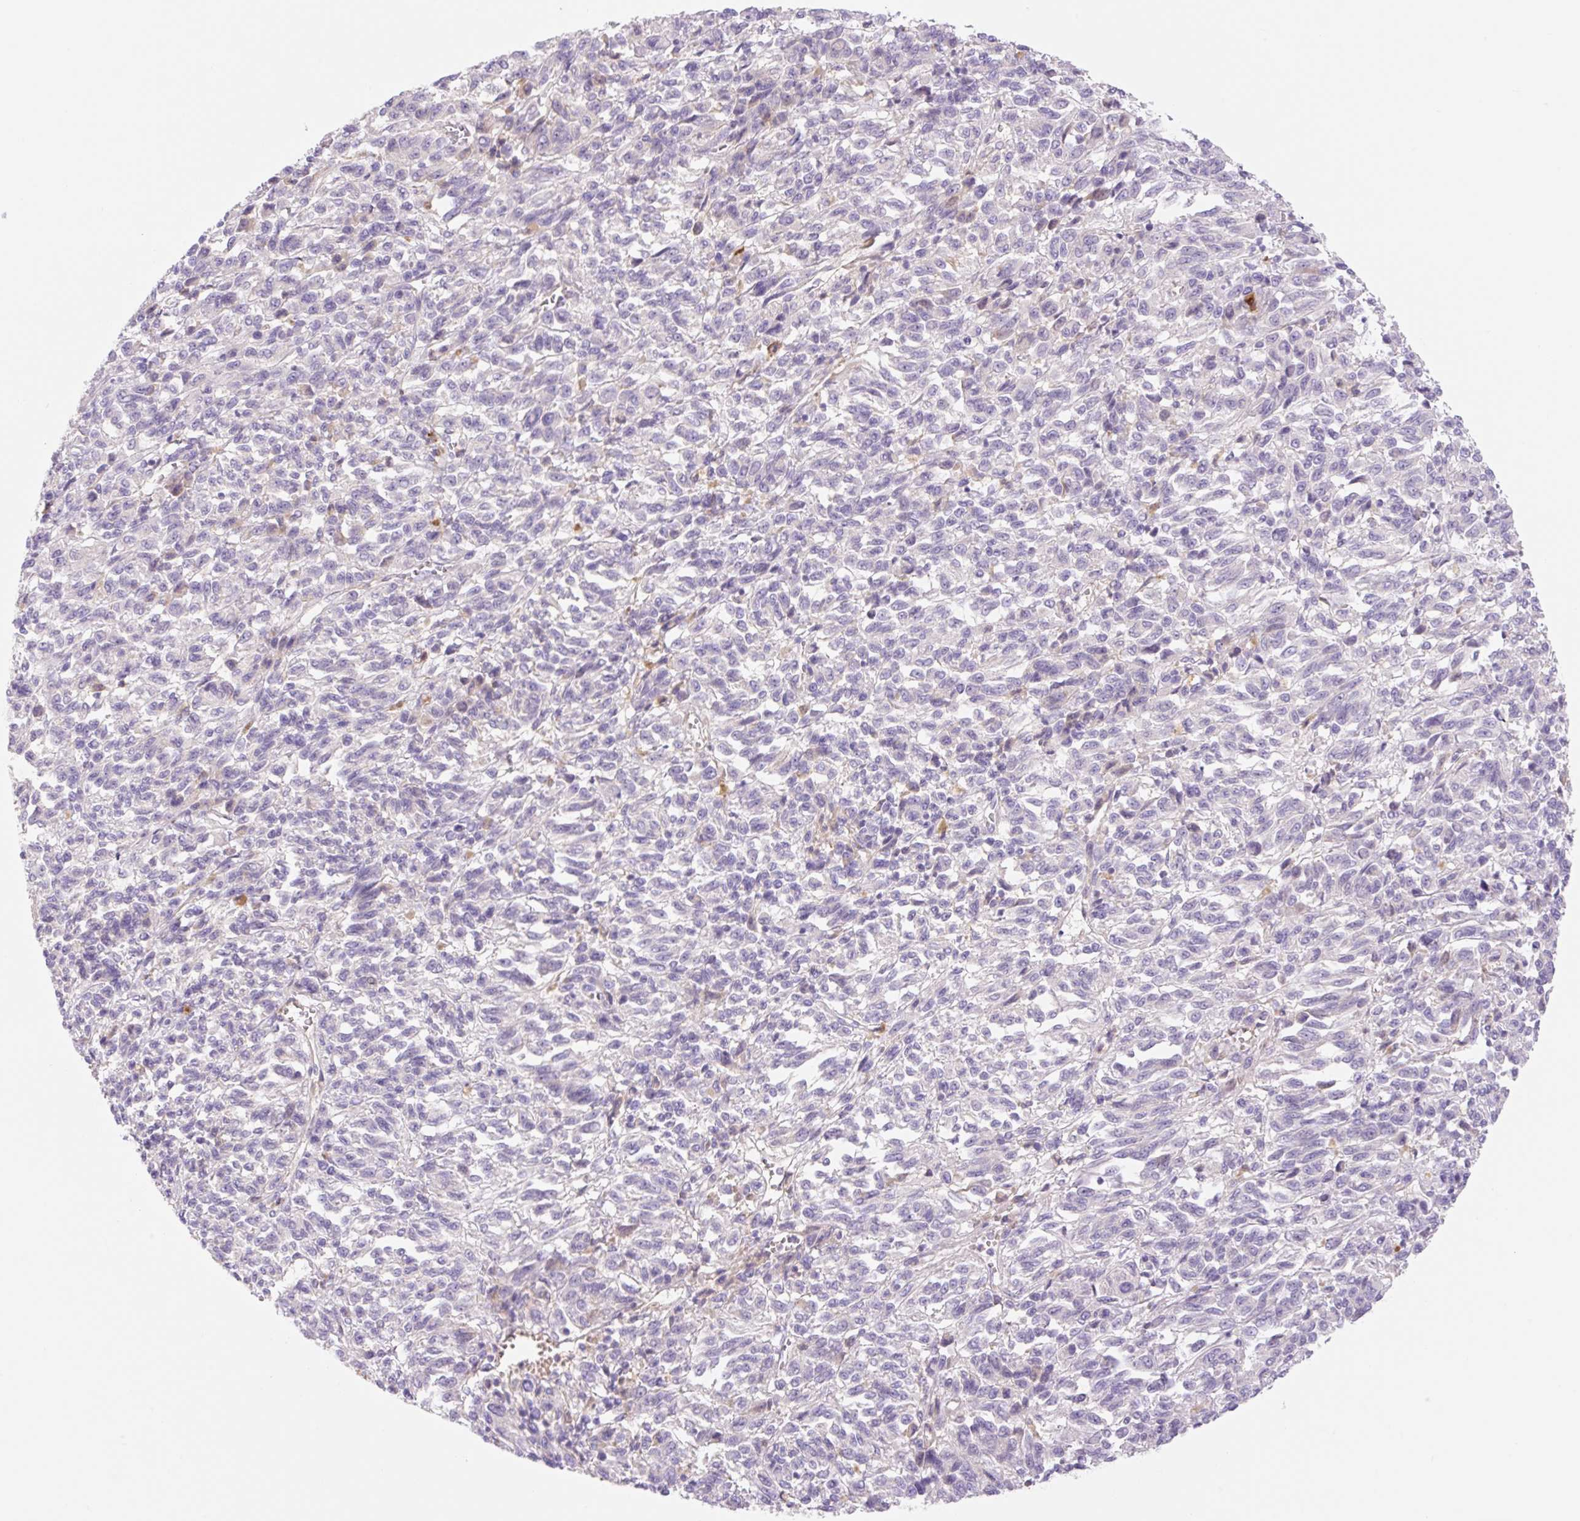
{"staining": {"intensity": "negative", "quantity": "none", "location": "none"}, "tissue": "melanoma", "cell_type": "Tumor cells", "image_type": "cancer", "snomed": [{"axis": "morphology", "description": "Malignant melanoma, Metastatic site"}, {"axis": "topography", "description": "Lung"}], "caption": "The photomicrograph exhibits no staining of tumor cells in malignant melanoma (metastatic site).", "gene": "DENND5A", "patient": {"sex": "male", "age": 64}}